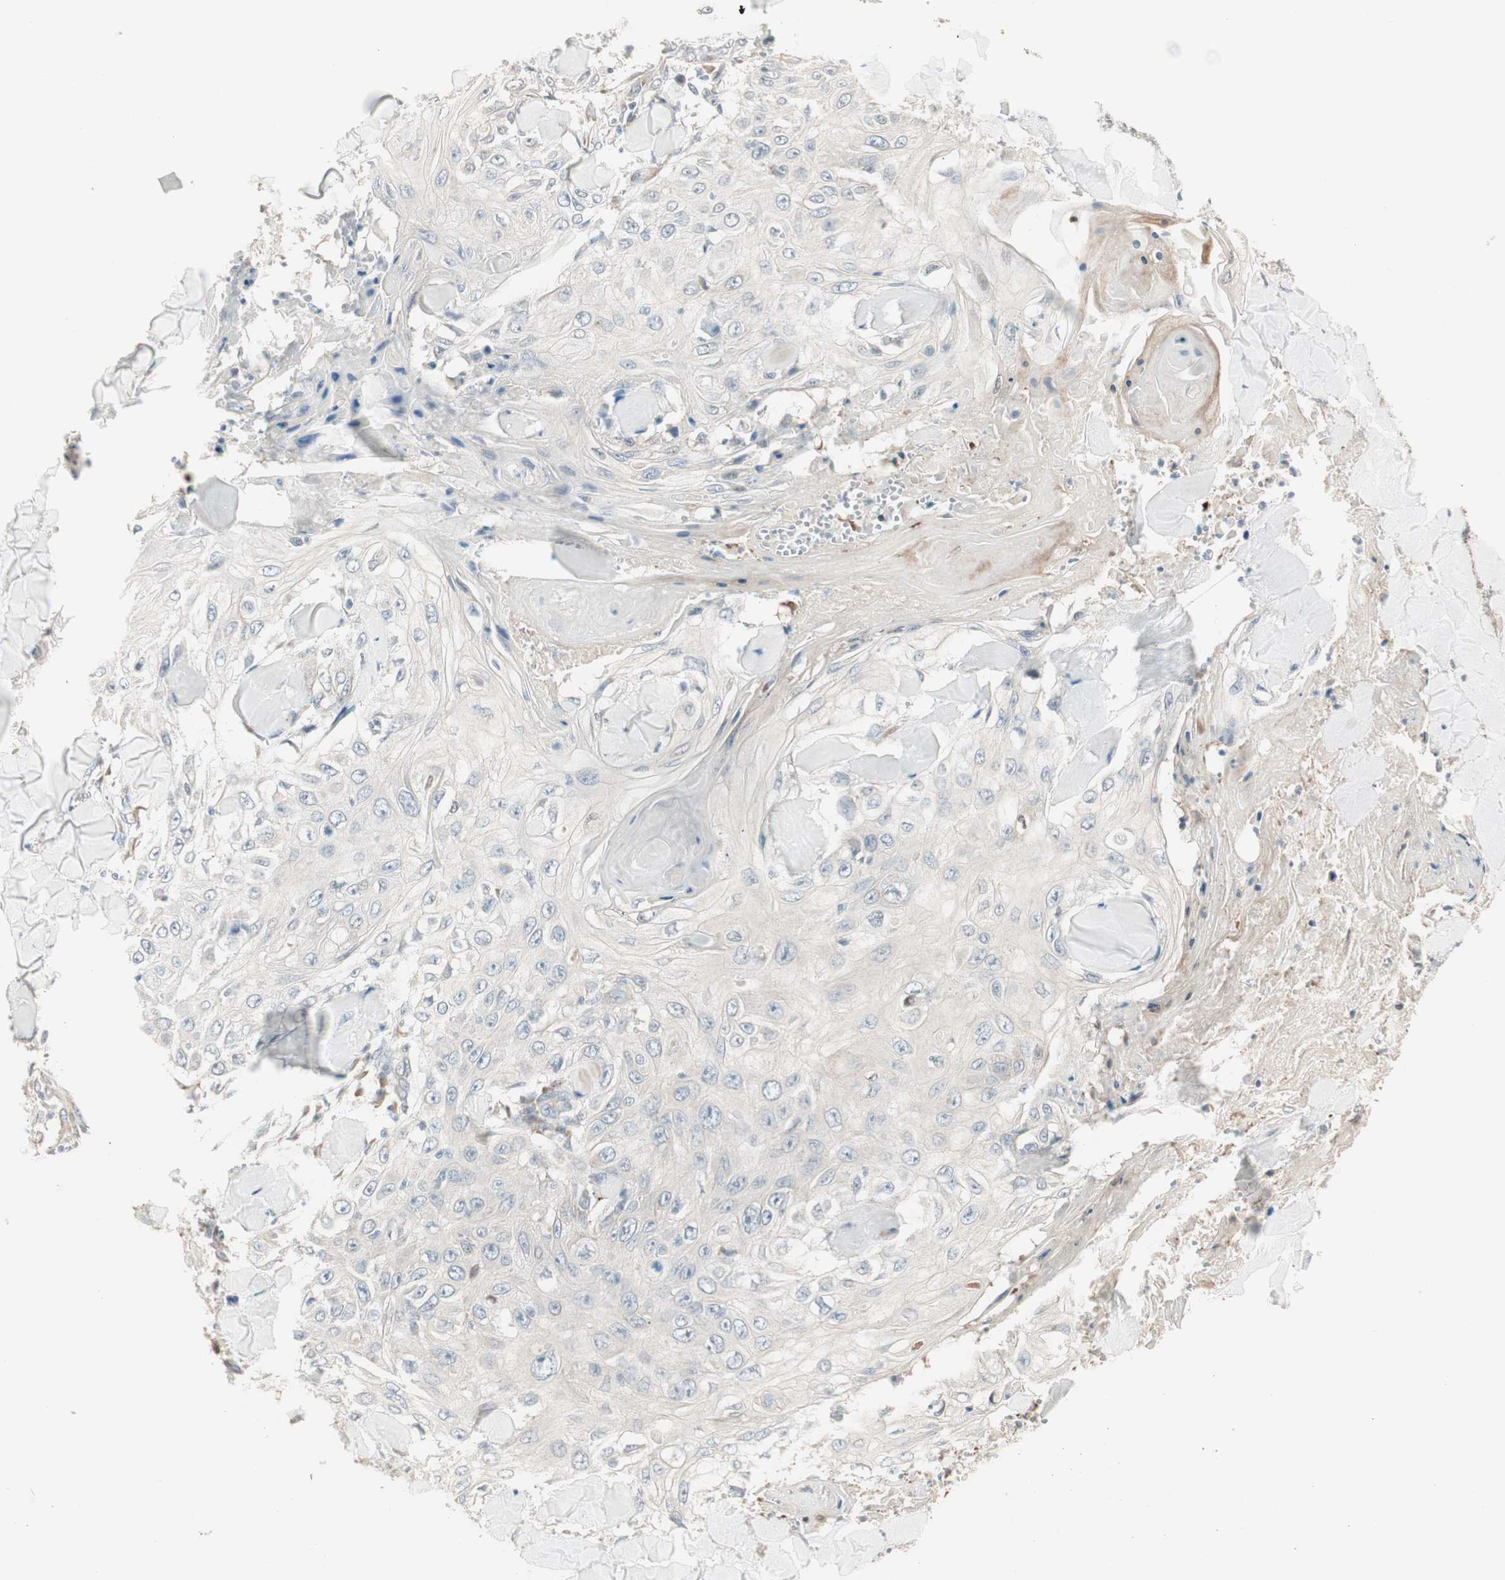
{"staining": {"intensity": "negative", "quantity": "none", "location": "none"}, "tissue": "skin cancer", "cell_type": "Tumor cells", "image_type": "cancer", "snomed": [{"axis": "morphology", "description": "Squamous cell carcinoma, NOS"}, {"axis": "topography", "description": "Skin"}], "caption": "An image of human squamous cell carcinoma (skin) is negative for staining in tumor cells.", "gene": "PDZK1", "patient": {"sex": "male", "age": 86}}